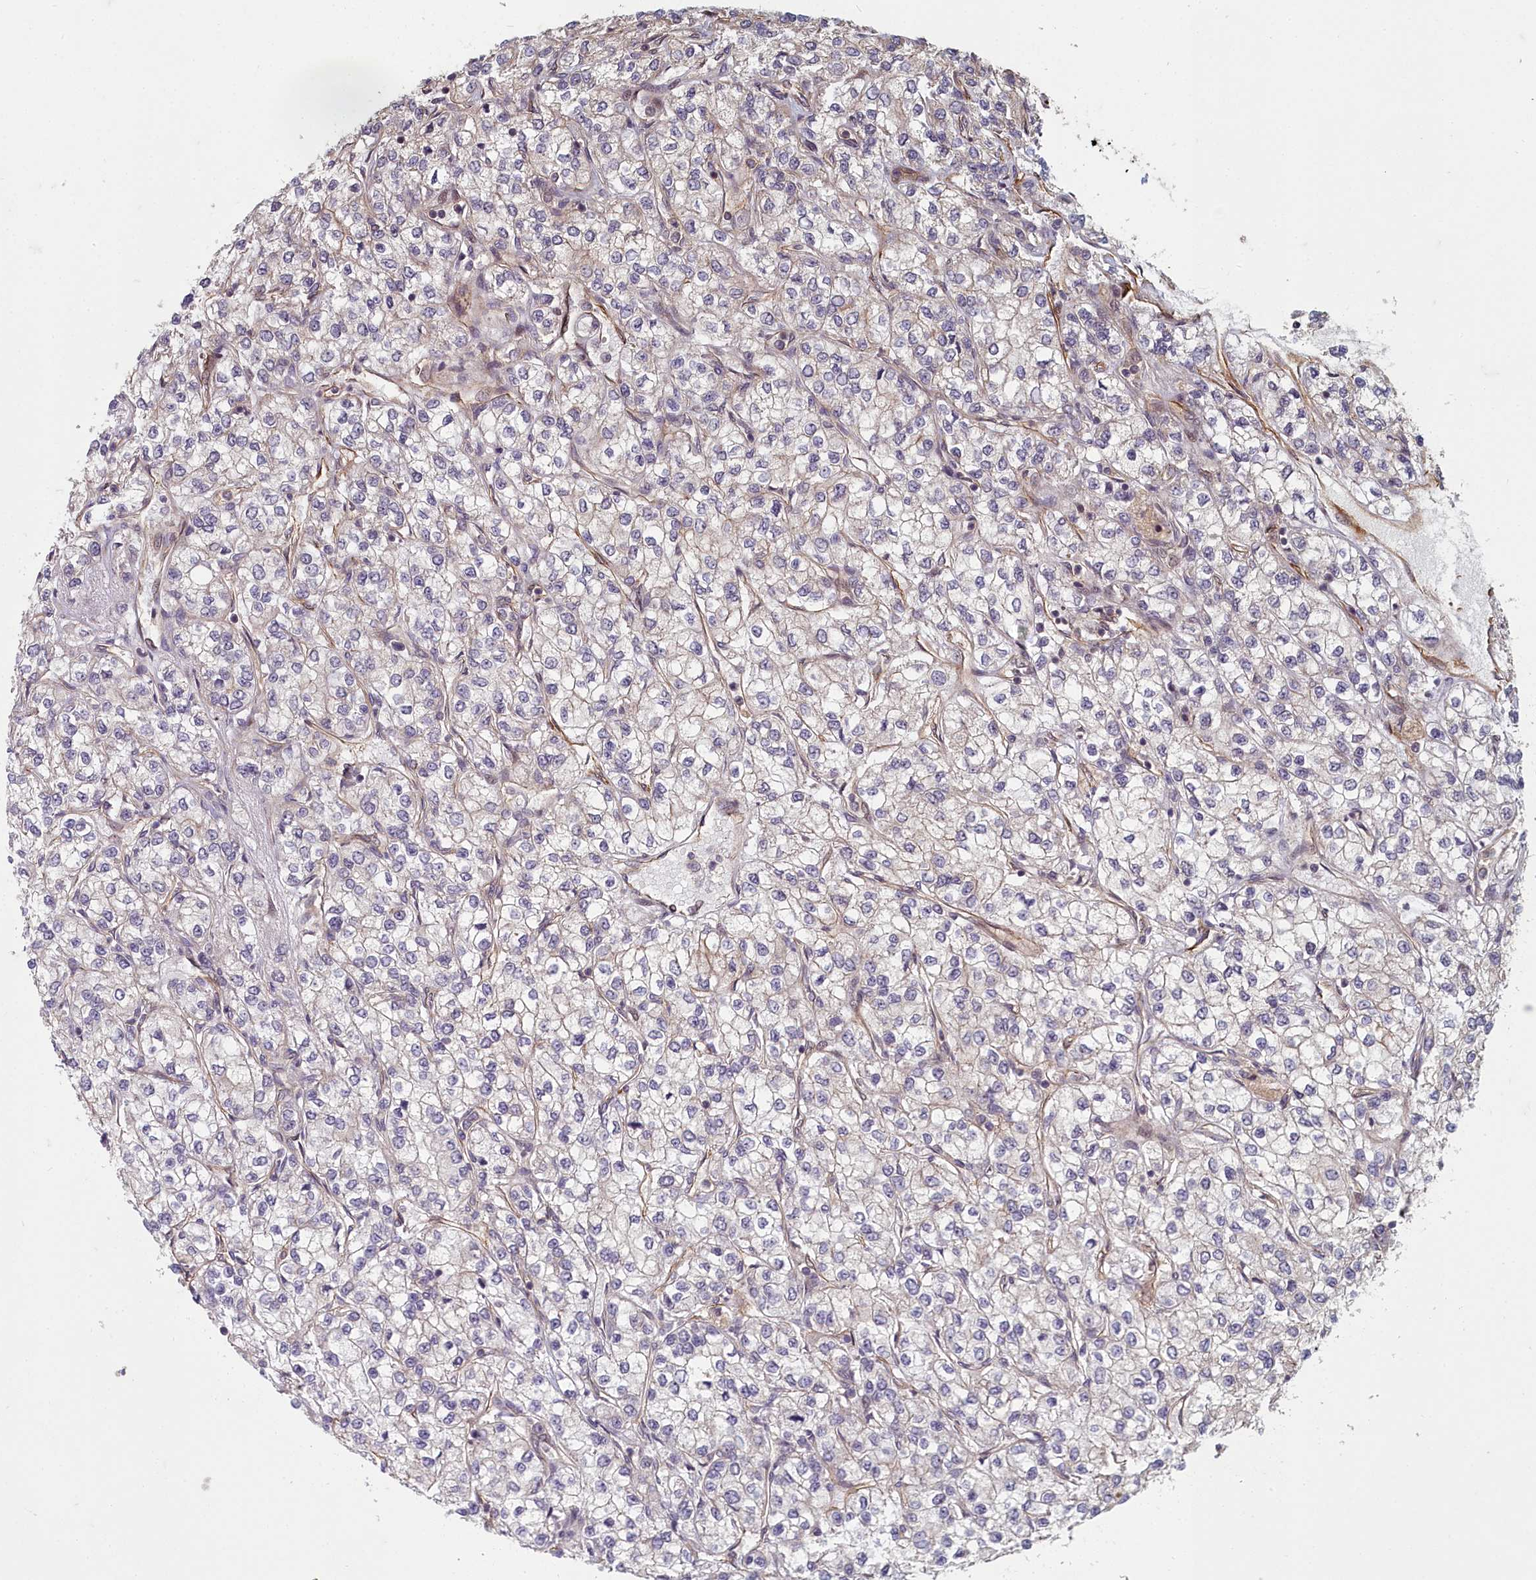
{"staining": {"intensity": "negative", "quantity": "none", "location": "none"}, "tissue": "renal cancer", "cell_type": "Tumor cells", "image_type": "cancer", "snomed": [{"axis": "morphology", "description": "Adenocarcinoma, NOS"}, {"axis": "topography", "description": "Kidney"}], "caption": "IHC micrograph of neoplastic tissue: adenocarcinoma (renal) stained with DAB demonstrates no significant protein positivity in tumor cells.", "gene": "TSPYL4", "patient": {"sex": "male", "age": 80}}